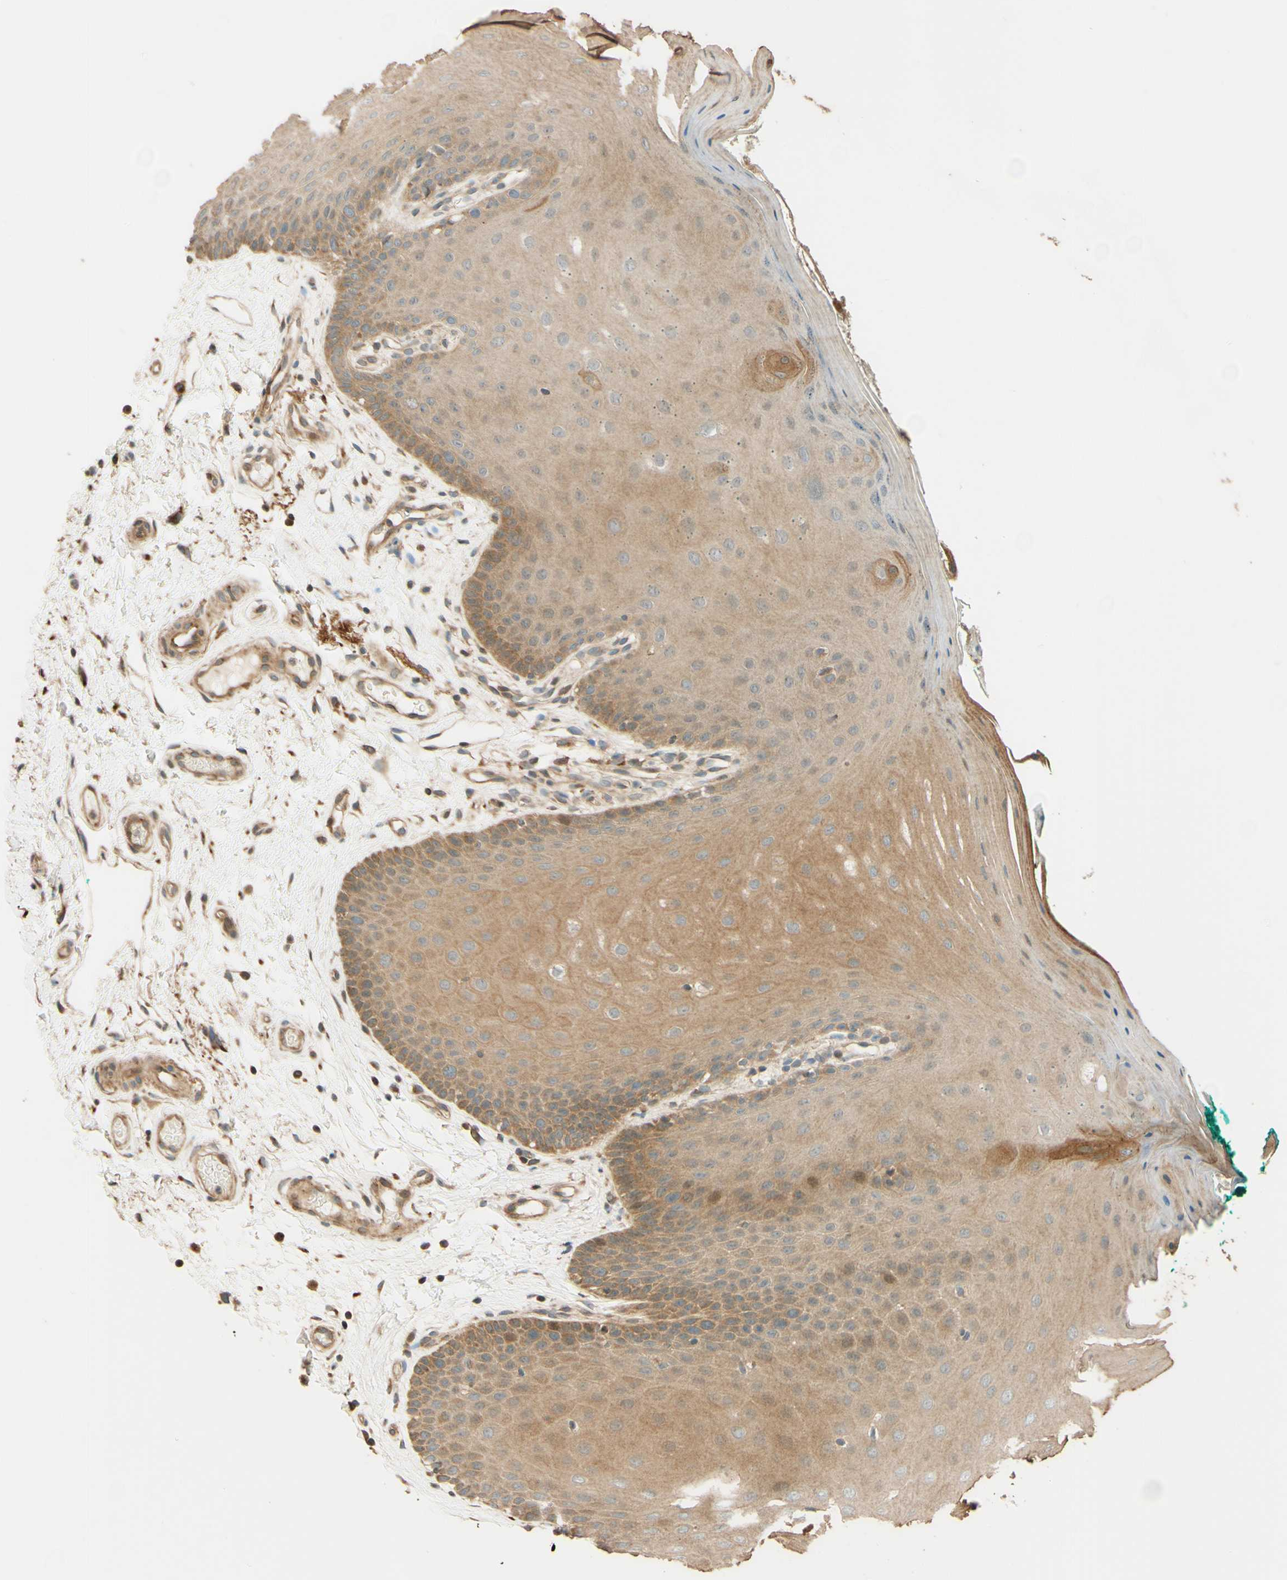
{"staining": {"intensity": "moderate", "quantity": ">75%", "location": "cytoplasmic/membranous"}, "tissue": "oral mucosa", "cell_type": "Squamous epithelial cells", "image_type": "normal", "snomed": [{"axis": "morphology", "description": "Normal tissue, NOS"}, {"axis": "topography", "description": "Skeletal muscle"}, {"axis": "topography", "description": "Oral tissue"}], "caption": "Oral mucosa was stained to show a protein in brown. There is medium levels of moderate cytoplasmic/membranous staining in approximately >75% of squamous epithelial cells. The protein of interest is shown in brown color, while the nuclei are stained blue.", "gene": "RNF19A", "patient": {"sex": "male", "age": 58}}